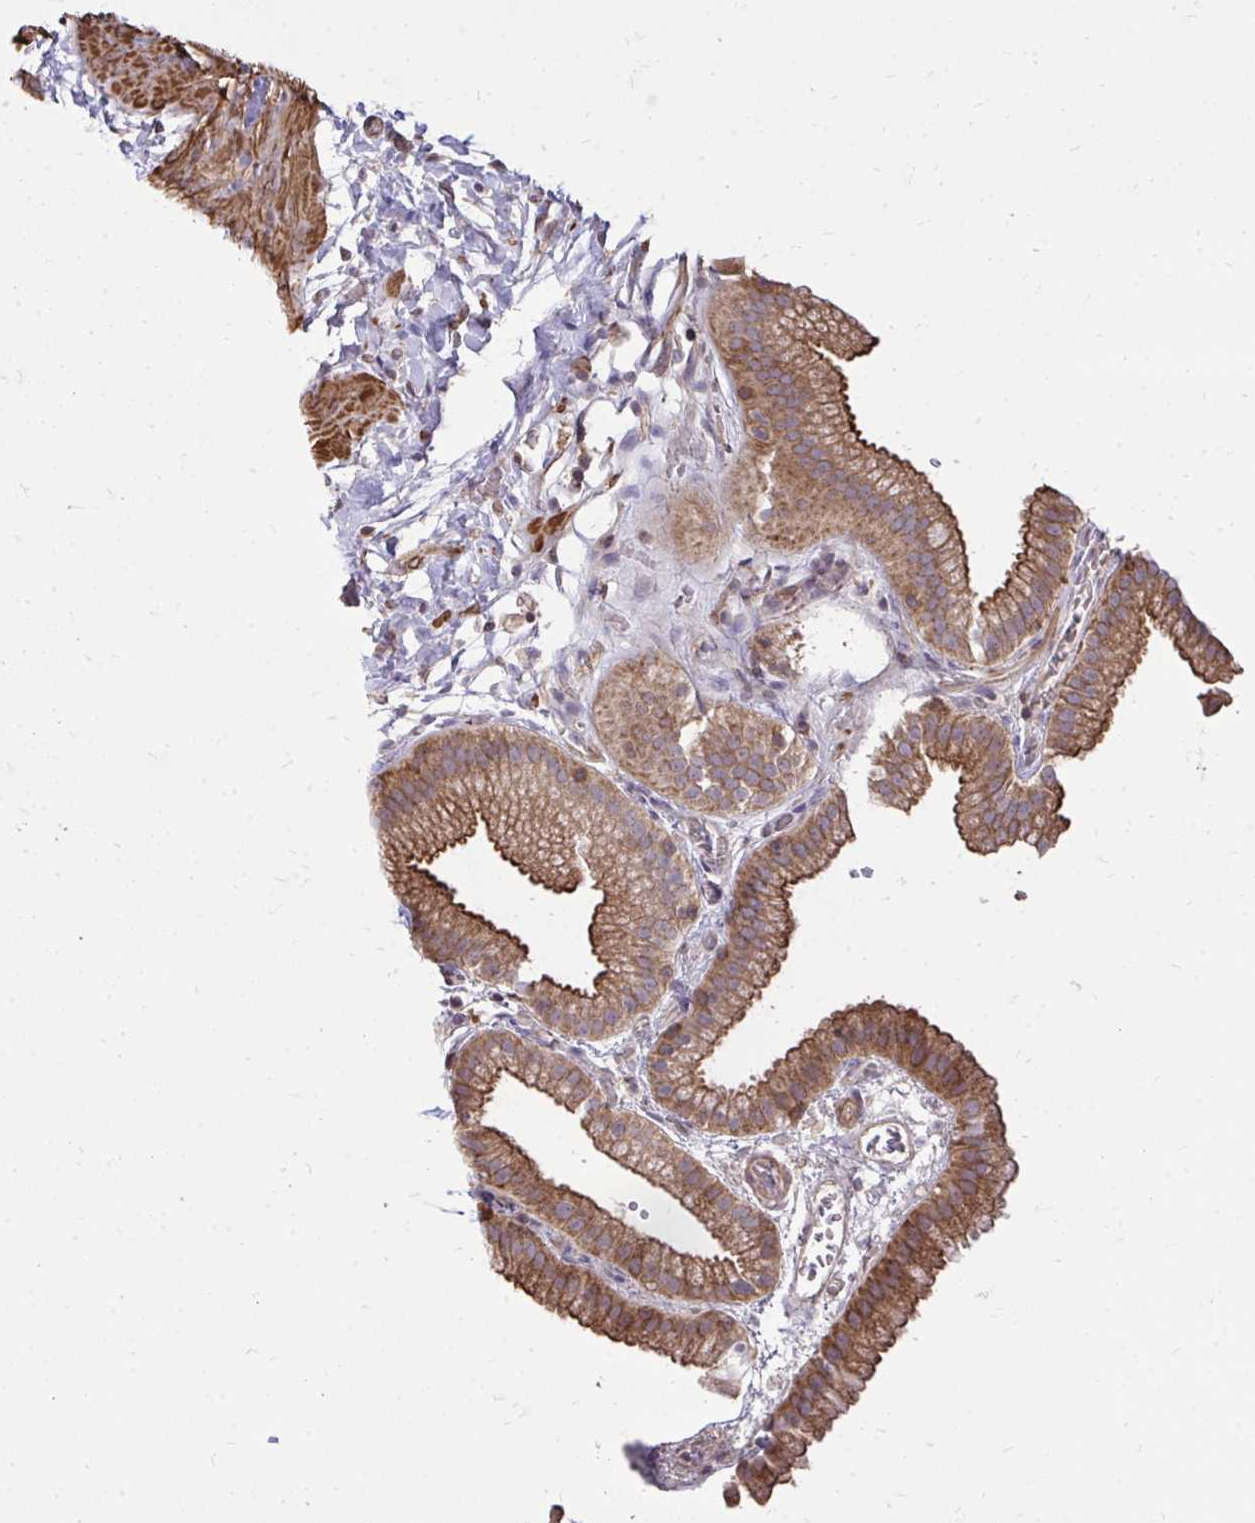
{"staining": {"intensity": "strong", "quantity": ">75%", "location": "cytoplasmic/membranous"}, "tissue": "gallbladder", "cell_type": "Glandular cells", "image_type": "normal", "snomed": [{"axis": "morphology", "description": "Normal tissue, NOS"}, {"axis": "topography", "description": "Gallbladder"}], "caption": "DAB (3,3'-diaminobenzidine) immunohistochemical staining of normal gallbladder shows strong cytoplasmic/membranous protein expression in about >75% of glandular cells.", "gene": "SLC7A5", "patient": {"sex": "female", "age": 63}}